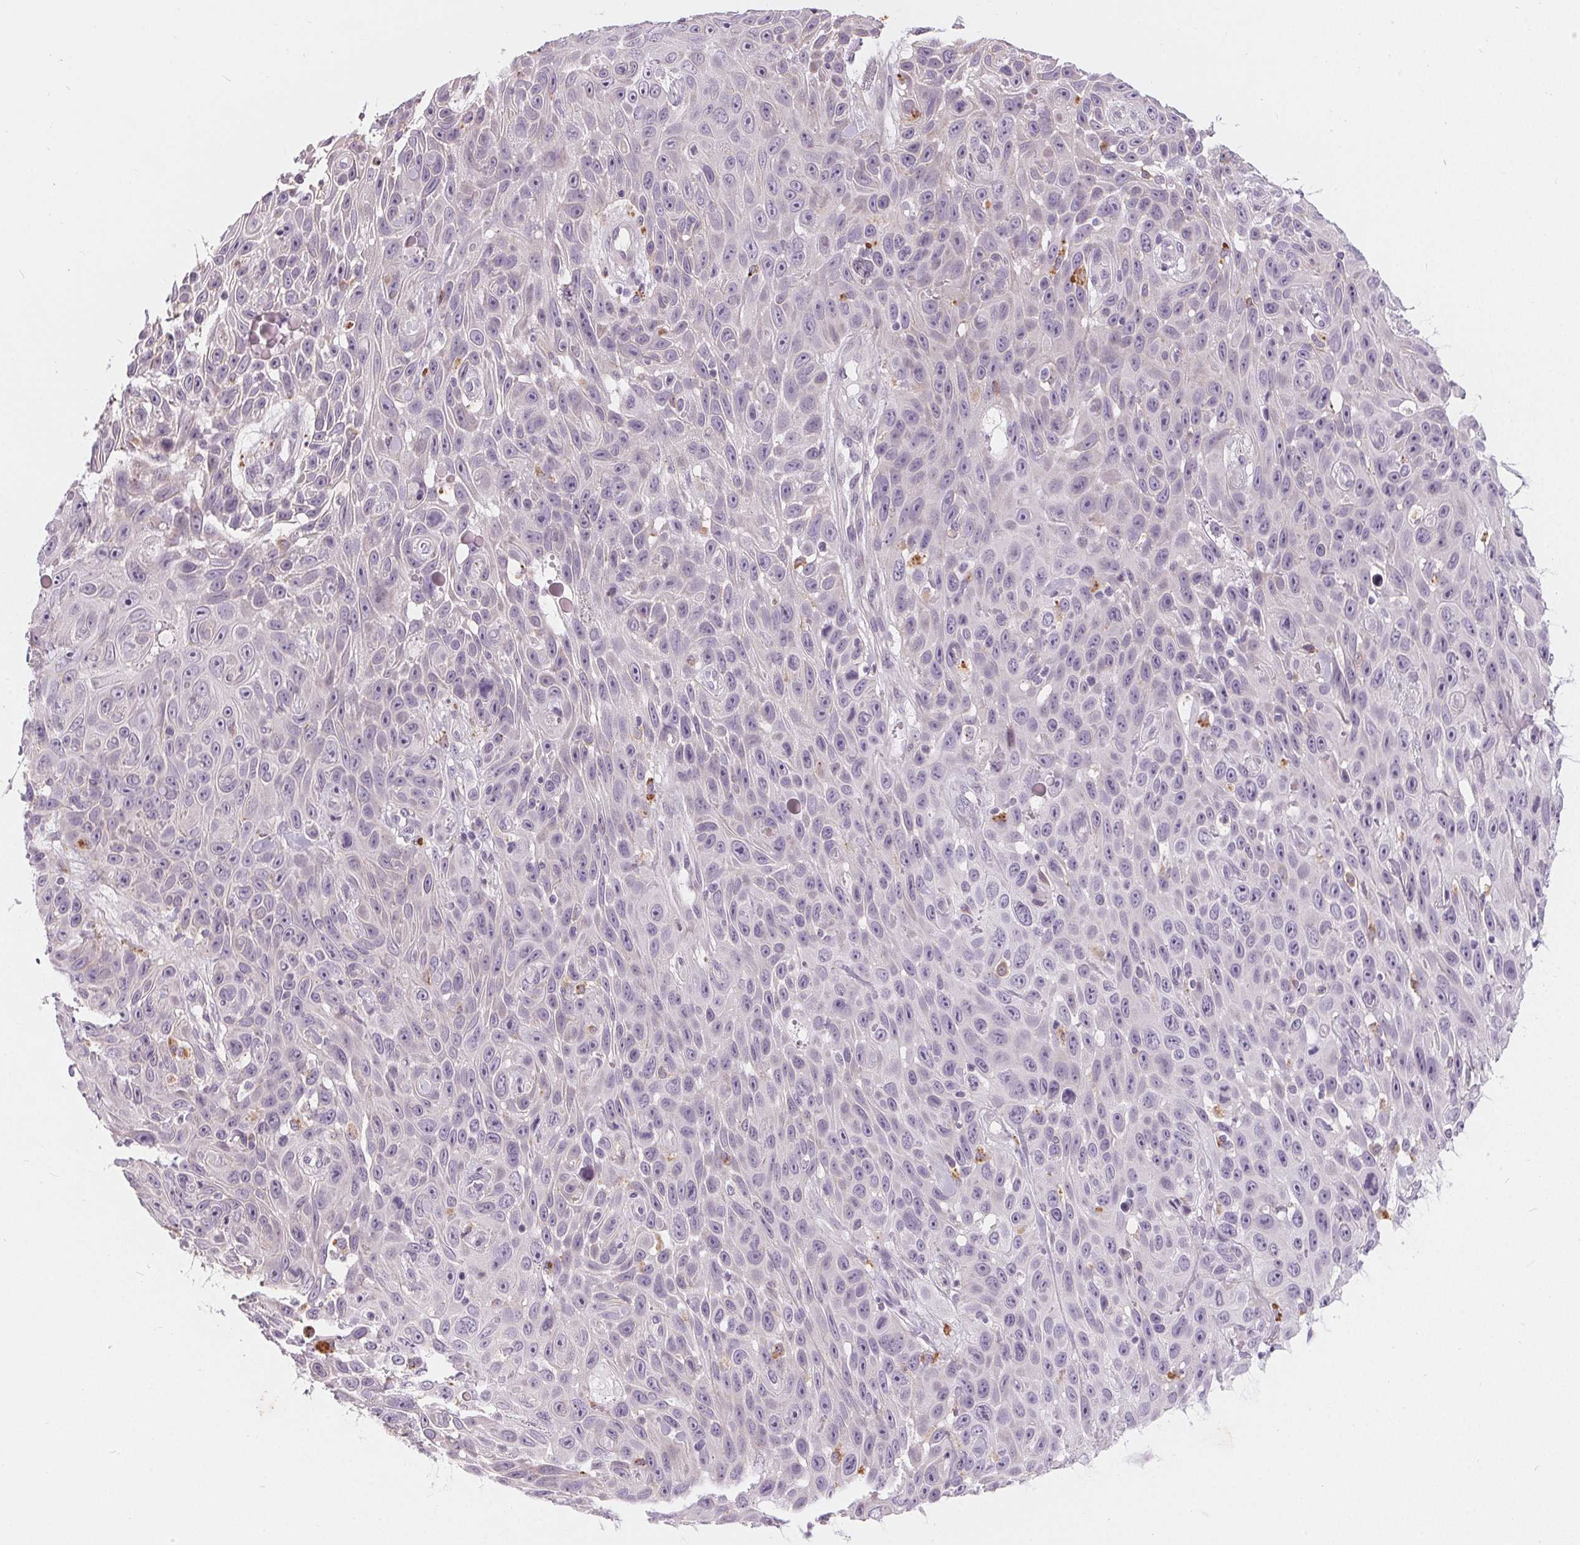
{"staining": {"intensity": "negative", "quantity": "none", "location": "none"}, "tissue": "skin cancer", "cell_type": "Tumor cells", "image_type": "cancer", "snomed": [{"axis": "morphology", "description": "Squamous cell carcinoma, NOS"}, {"axis": "topography", "description": "Skin"}], "caption": "Tumor cells are negative for protein expression in human skin cancer.", "gene": "HOPX", "patient": {"sex": "male", "age": 82}}